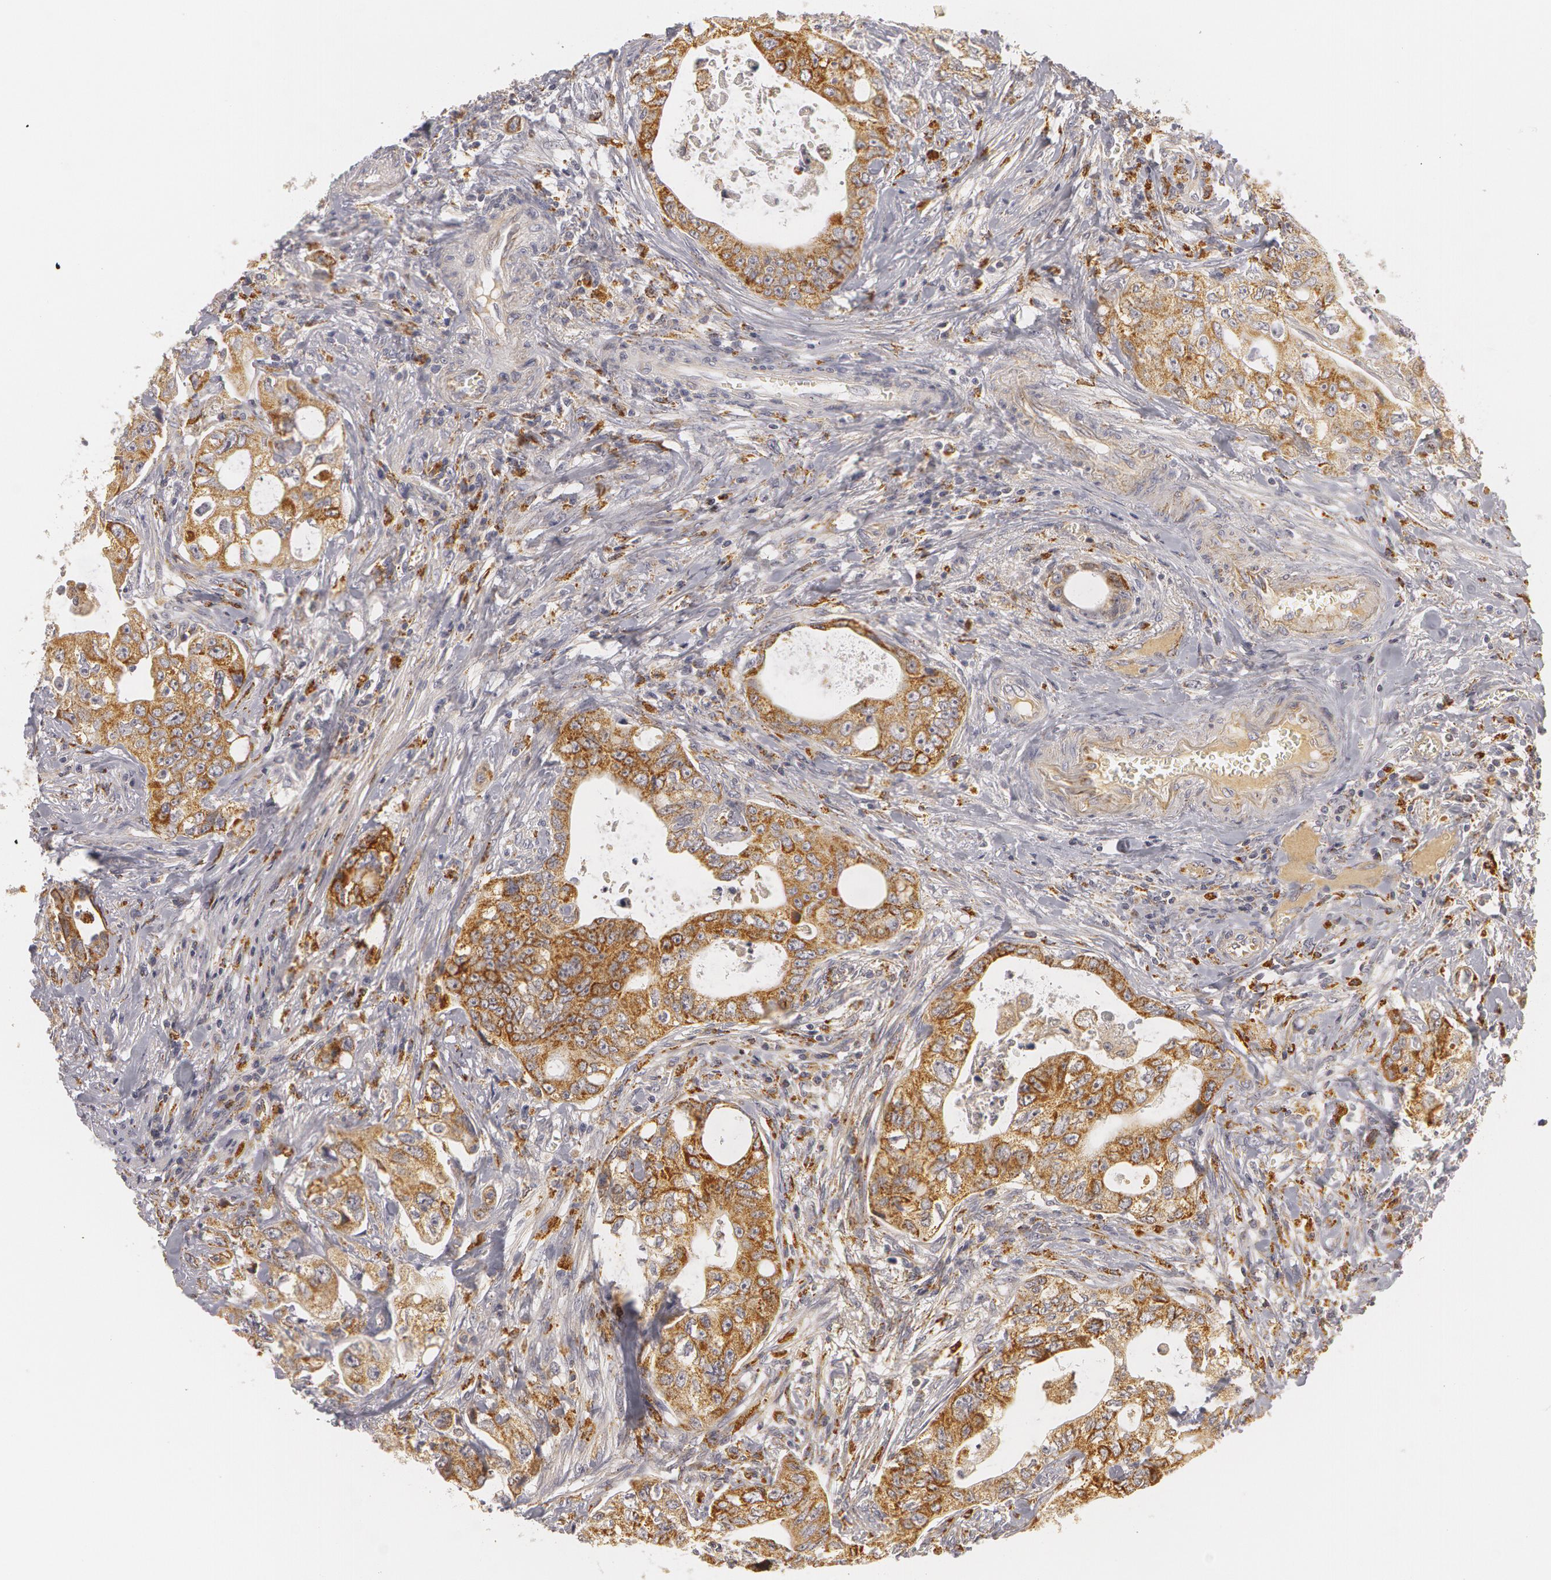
{"staining": {"intensity": "moderate", "quantity": ">75%", "location": "cytoplasmic/membranous"}, "tissue": "colorectal cancer", "cell_type": "Tumor cells", "image_type": "cancer", "snomed": [{"axis": "morphology", "description": "Adenocarcinoma, NOS"}, {"axis": "topography", "description": "Rectum"}], "caption": "Tumor cells demonstrate moderate cytoplasmic/membranous staining in about >75% of cells in colorectal cancer (adenocarcinoma).", "gene": "C7", "patient": {"sex": "female", "age": 57}}